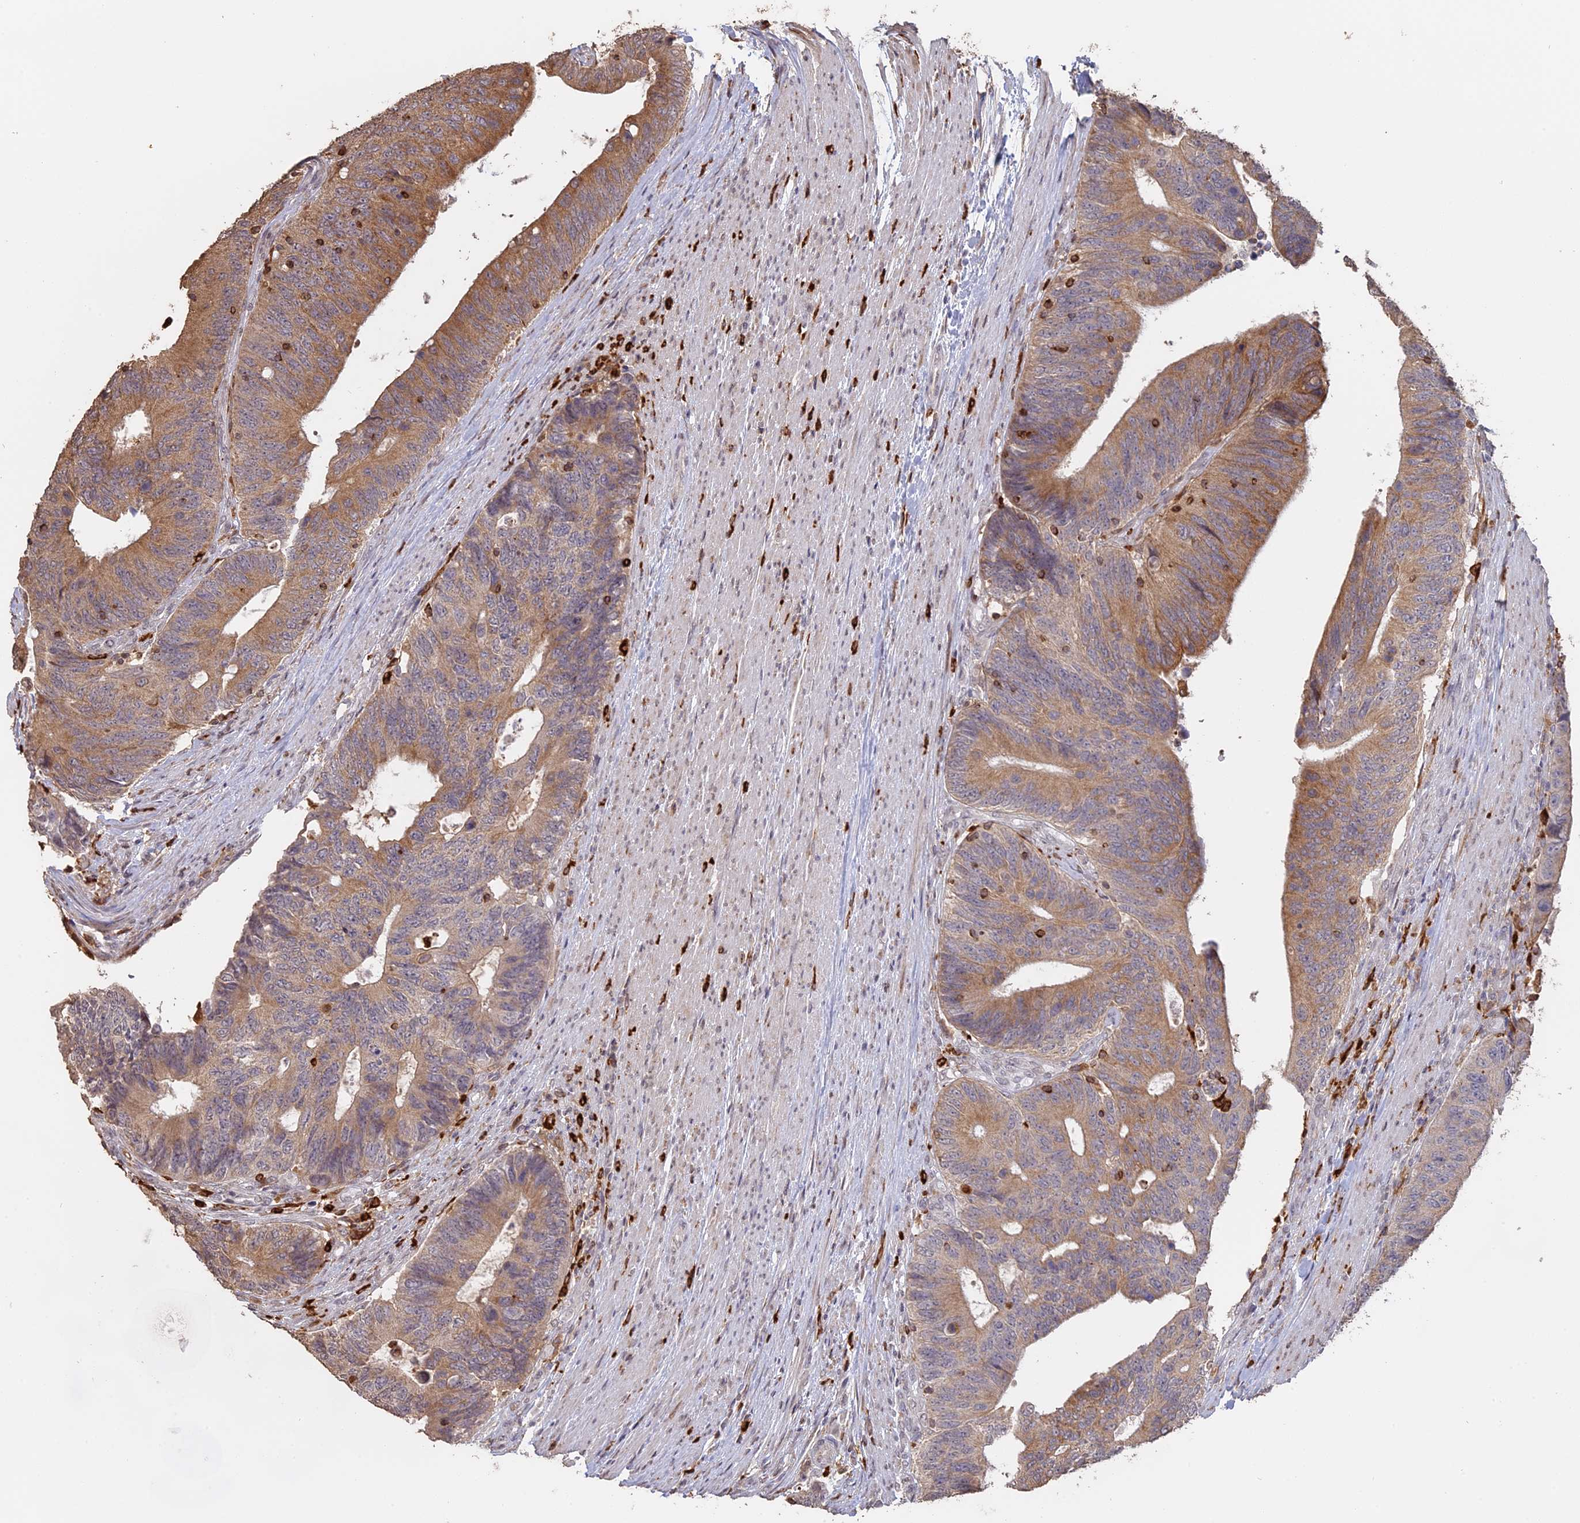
{"staining": {"intensity": "moderate", "quantity": ">75%", "location": "cytoplasmic/membranous"}, "tissue": "colorectal cancer", "cell_type": "Tumor cells", "image_type": "cancer", "snomed": [{"axis": "morphology", "description": "Adenocarcinoma, NOS"}, {"axis": "topography", "description": "Colon"}], "caption": "Moderate cytoplasmic/membranous expression is appreciated in approximately >75% of tumor cells in colorectal adenocarcinoma.", "gene": "APOBR", "patient": {"sex": "male", "age": 87}}